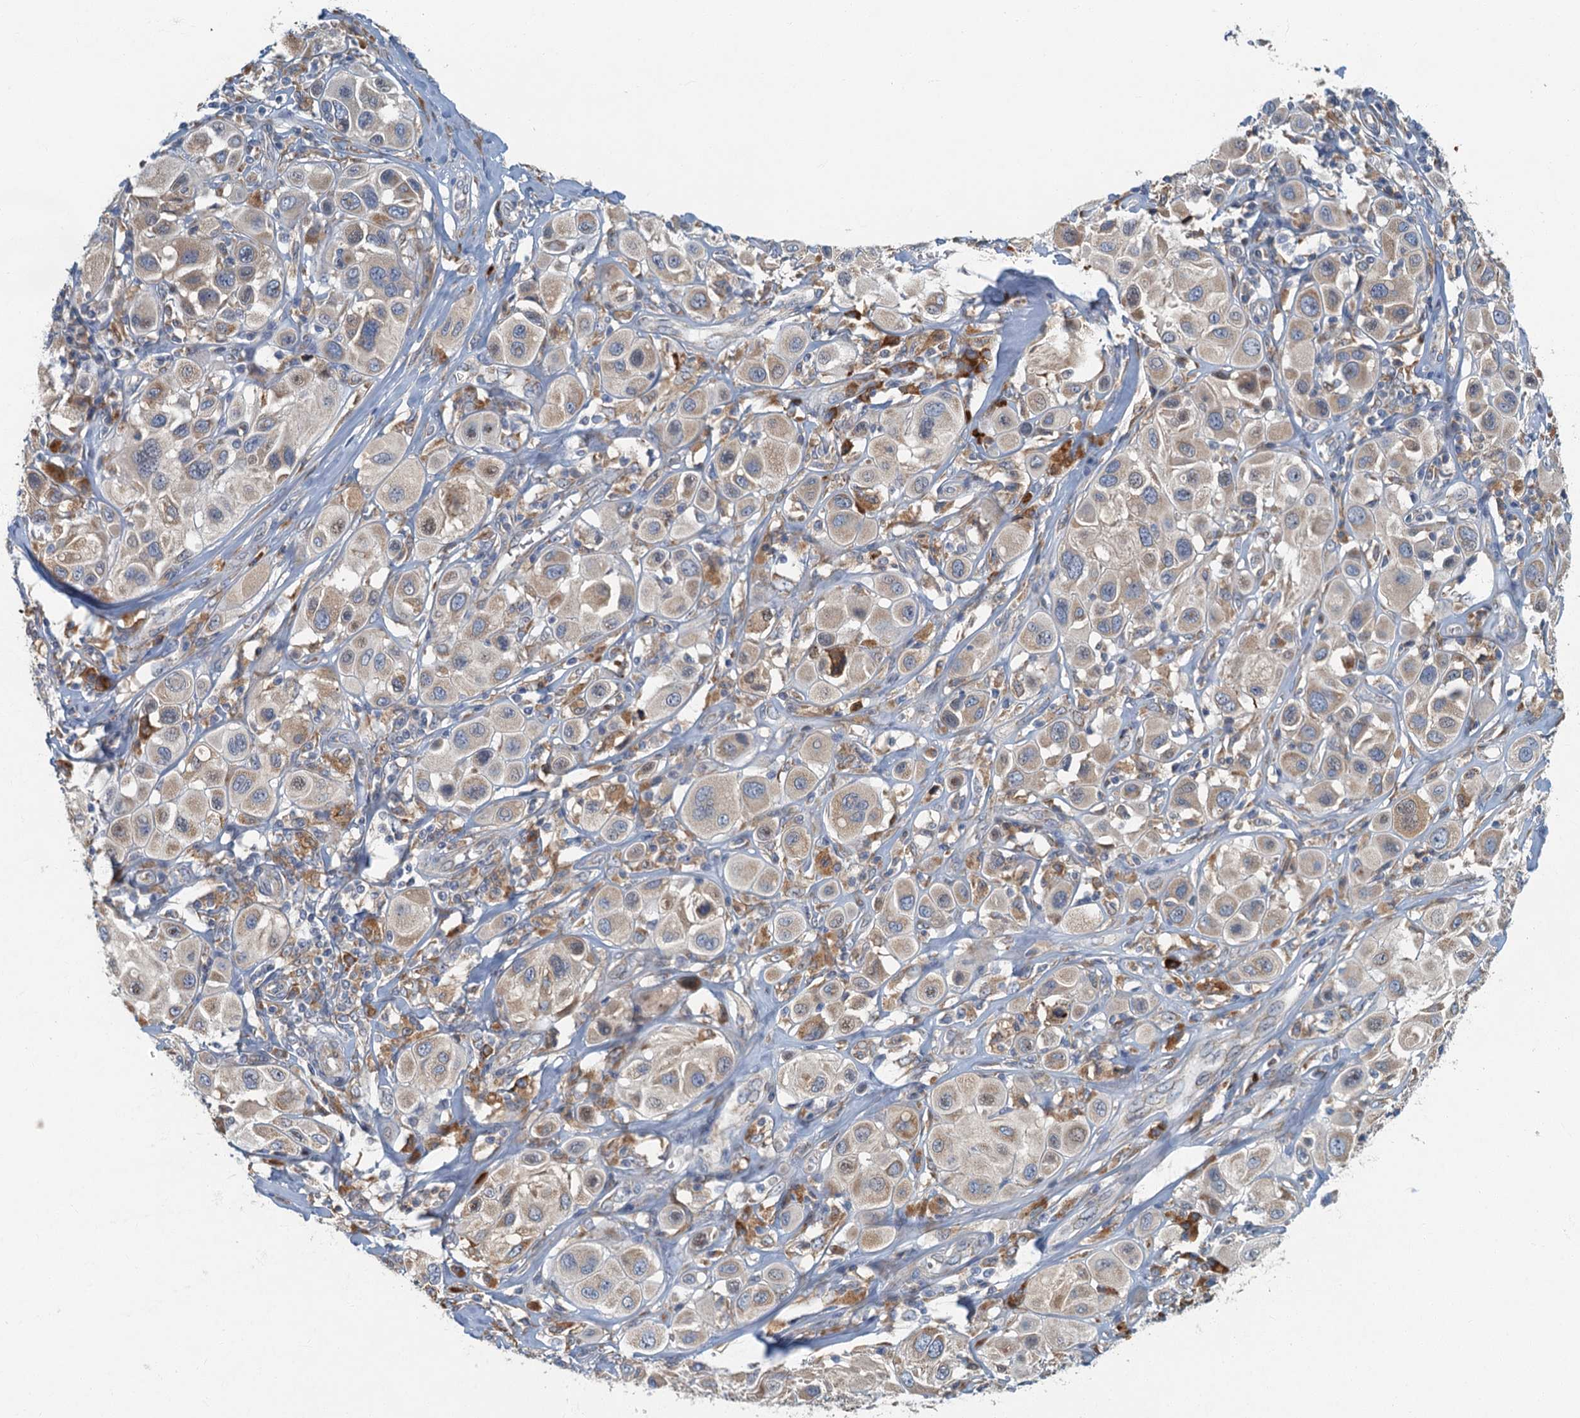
{"staining": {"intensity": "negative", "quantity": "none", "location": "none"}, "tissue": "melanoma", "cell_type": "Tumor cells", "image_type": "cancer", "snomed": [{"axis": "morphology", "description": "Malignant melanoma, Metastatic site"}, {"axis": "topography", "description": "Skin"}], "caption": "Tumor cells are negative for brown protein staining in malignant melanoma (metastatic site).", "gene": "SPDYC", "patient": {"sex": "male", "age": 41}}